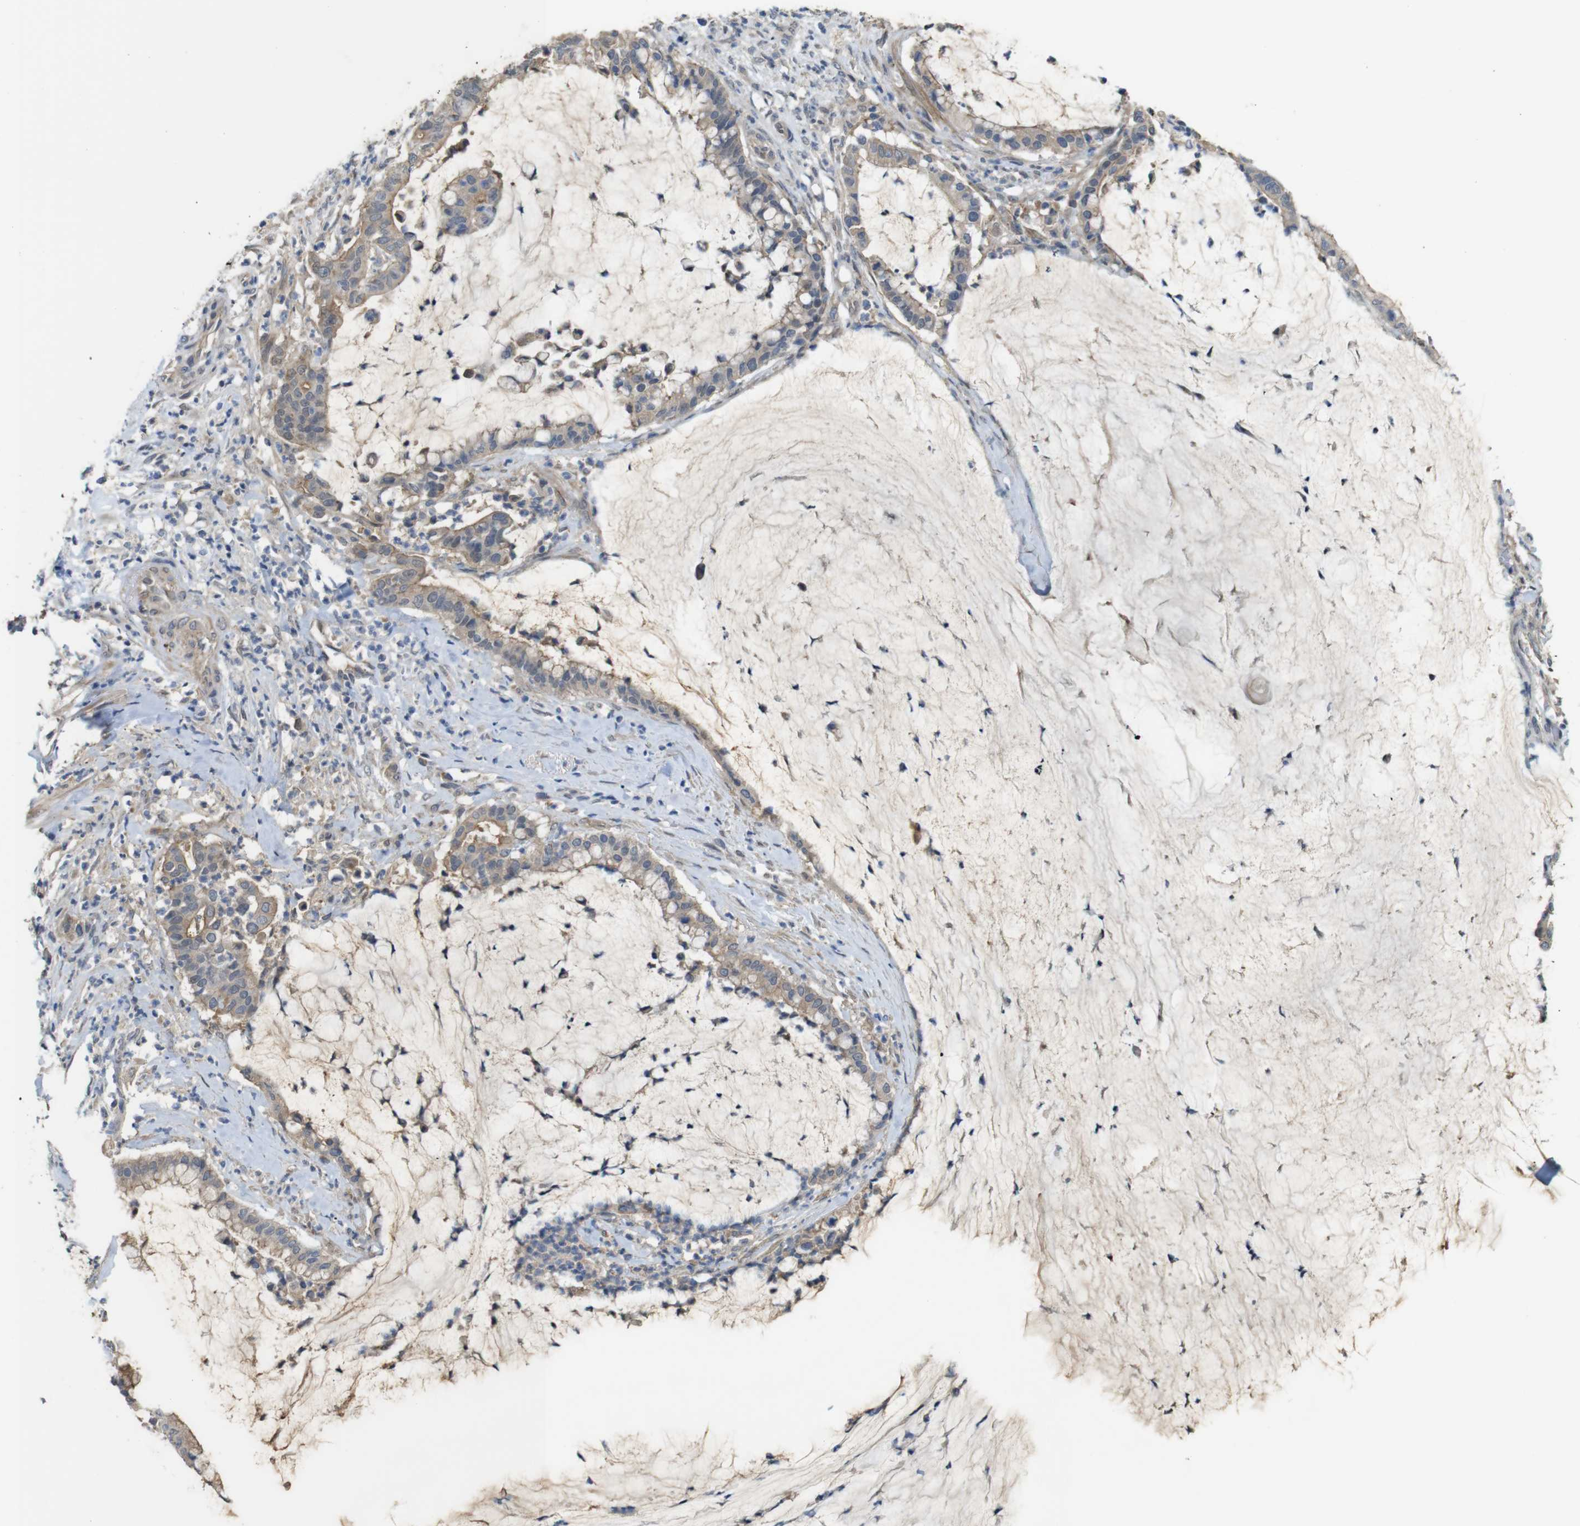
{"staining": {"intensity": "weak", "quantity": ">75%", "location": "cytoplasmic/membranous"}, "tissue": "pancreatic cancer", "cell_type": "Tumor cells", "image_type": "cancer", "snomed": [{"axis": "morphology", "description": "Adenocarcinoma, NOS"}, {"axis": "topography", "description": "Pancreas"}], "caption": "Protein positivity by immunohistochemistry displays weak cytoplasmic/membranous staining in approximately >75% of tumor cells in pancreatic adenocarcinoma.", "gene": "CDC34", "patient": {"sex": "male", "age": 41}}